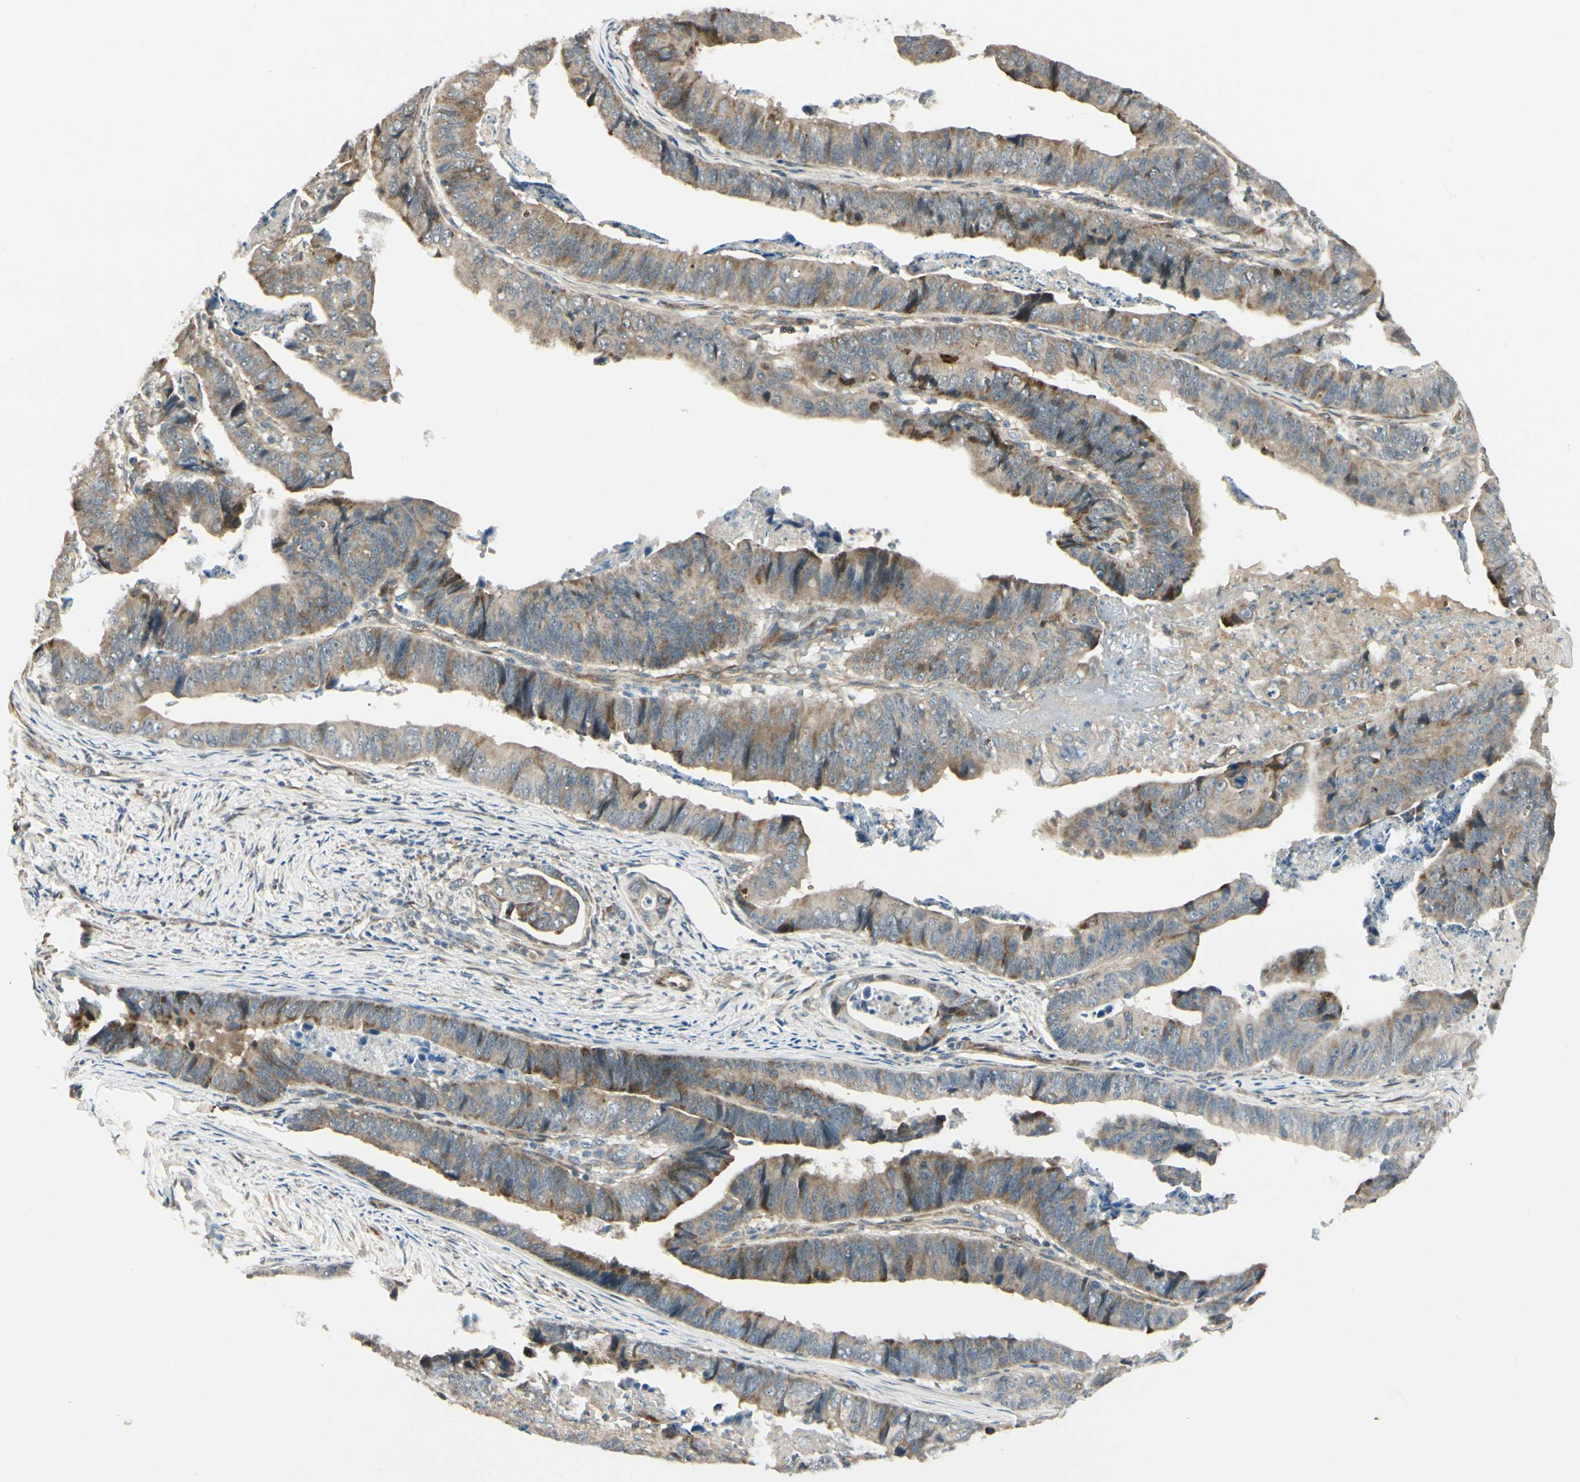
{"staining": {"intensity": "weak", "quantity": ">75%", "location": "cytoplasmic/membranous"}, "tissue": "stomach cancer", "cell_type": "Tumor cells", "image_type": "cancer", "snomed": [{"axis": "morphology", "description": "Adenocarcinoma, NOS"}, {"axis": "topography", "description": "Stomach, lower"}], "caption": "Approximately >75% of tumor cells in human stomach adenocarcinoma reveal weak cytoplasmic/membranous protein positivity as visualized by brown immunohistochemical staining.", "gene": "P4HA3", "patient": {"sex": "male", "age": 77}}